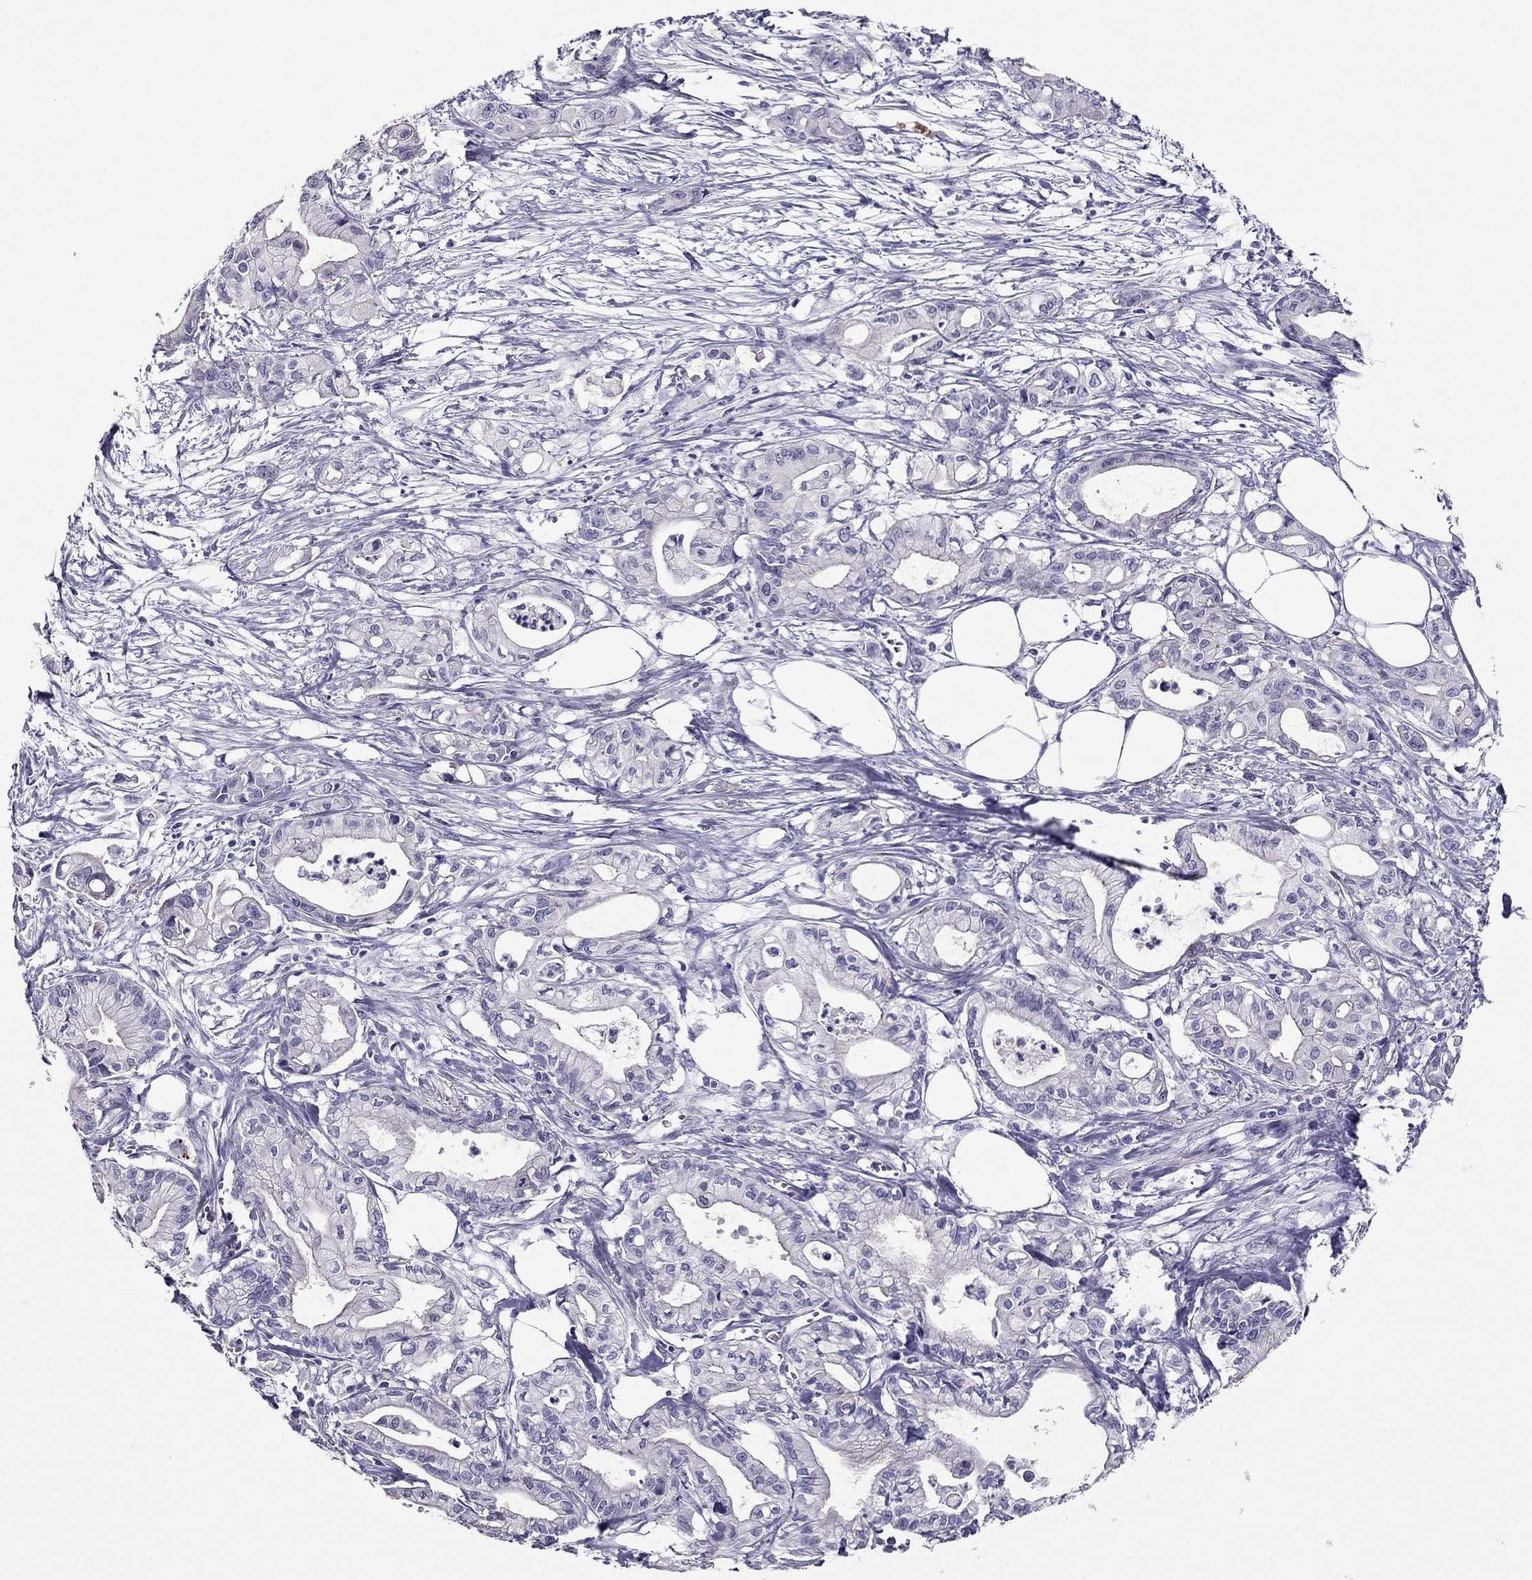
{"staining": {"intensity": "negative", "quantity": "none", "location": "none"}, "tissue": "pancreatic cancer", "cell_type": "Tumor cells", "image_type": "cancer", "snomed": [{"axis": "morphology", "description": "Adenocarcinoma, NOS"}, {"axis": "topography", "description": "Pancreas"}], "caption": "Immunohistochemistry micrograph of neoplastic tissue: pancreatic adenocarcinoma stained with DAB shows no significant protein expression in tumor cells. Nuclei are stained in blue.", "gene": "PDE6A", "patient": {"sex": "male", "age": 71}}